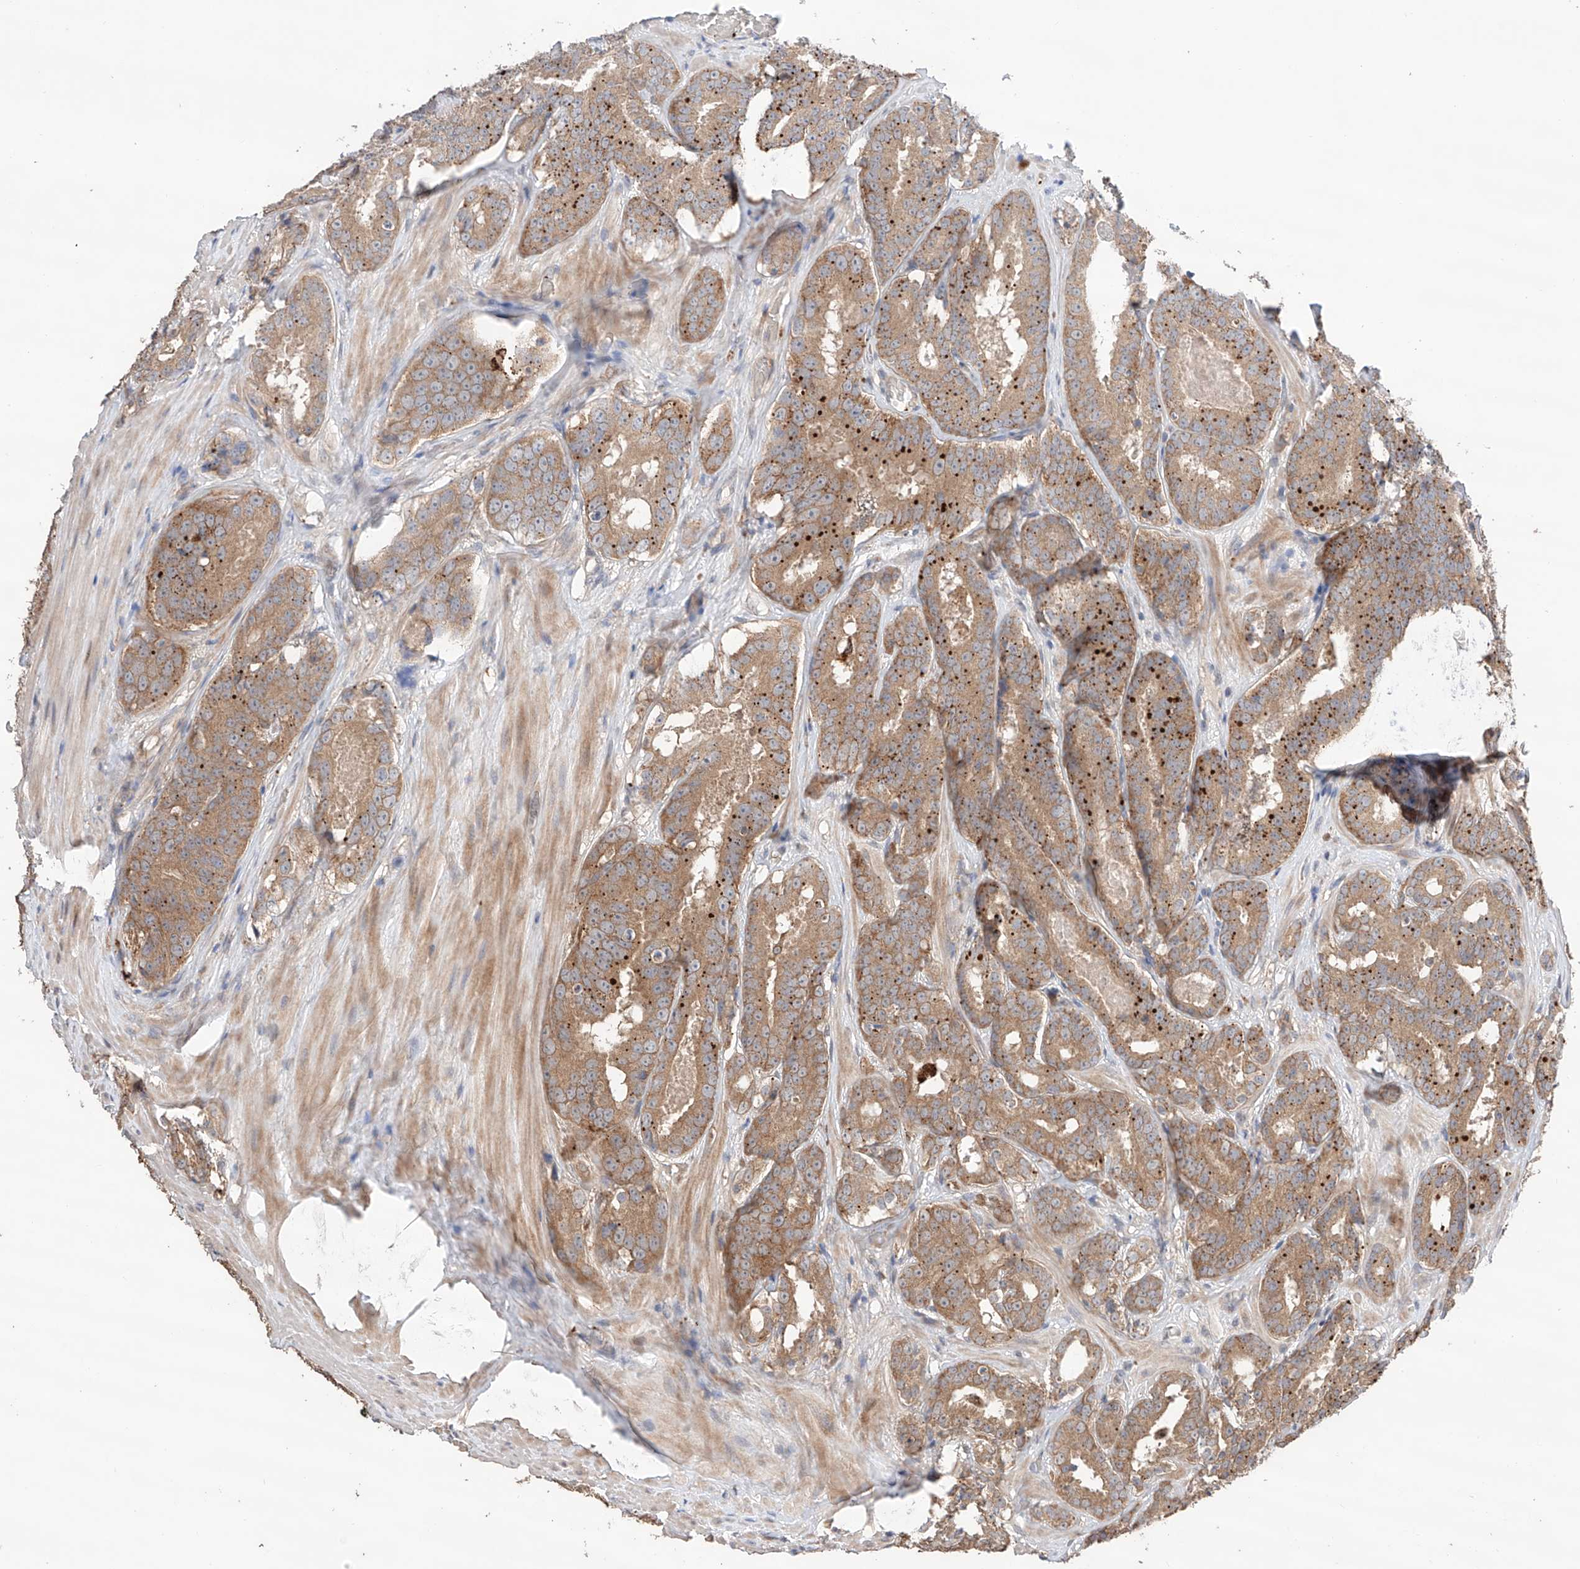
{"staining": {"intensity": "moderate", "quantity": ">75%", "location": "cytoplasmic/membranous"}, "tissue": "prostate cancer", "cell_type": "Tumor cells", "image_type": "cancer", "snomed": [{"axis": "morphology", "description": "Adenocarcinoma, High grade"}, {"axis": "topography", "description": "Prostate"}], "caption": "Immunohistochemistry (DAB (3,3'-diaminobenzidine)) staining of human prostate cancer (high-grade adenocarcinoma) exhibits moderate cytoplasmic/membranous protein positivity in about >75% of tumor cells.", "gene": "ZFHX2", "patient": {"sex": "male", "age": 57}}